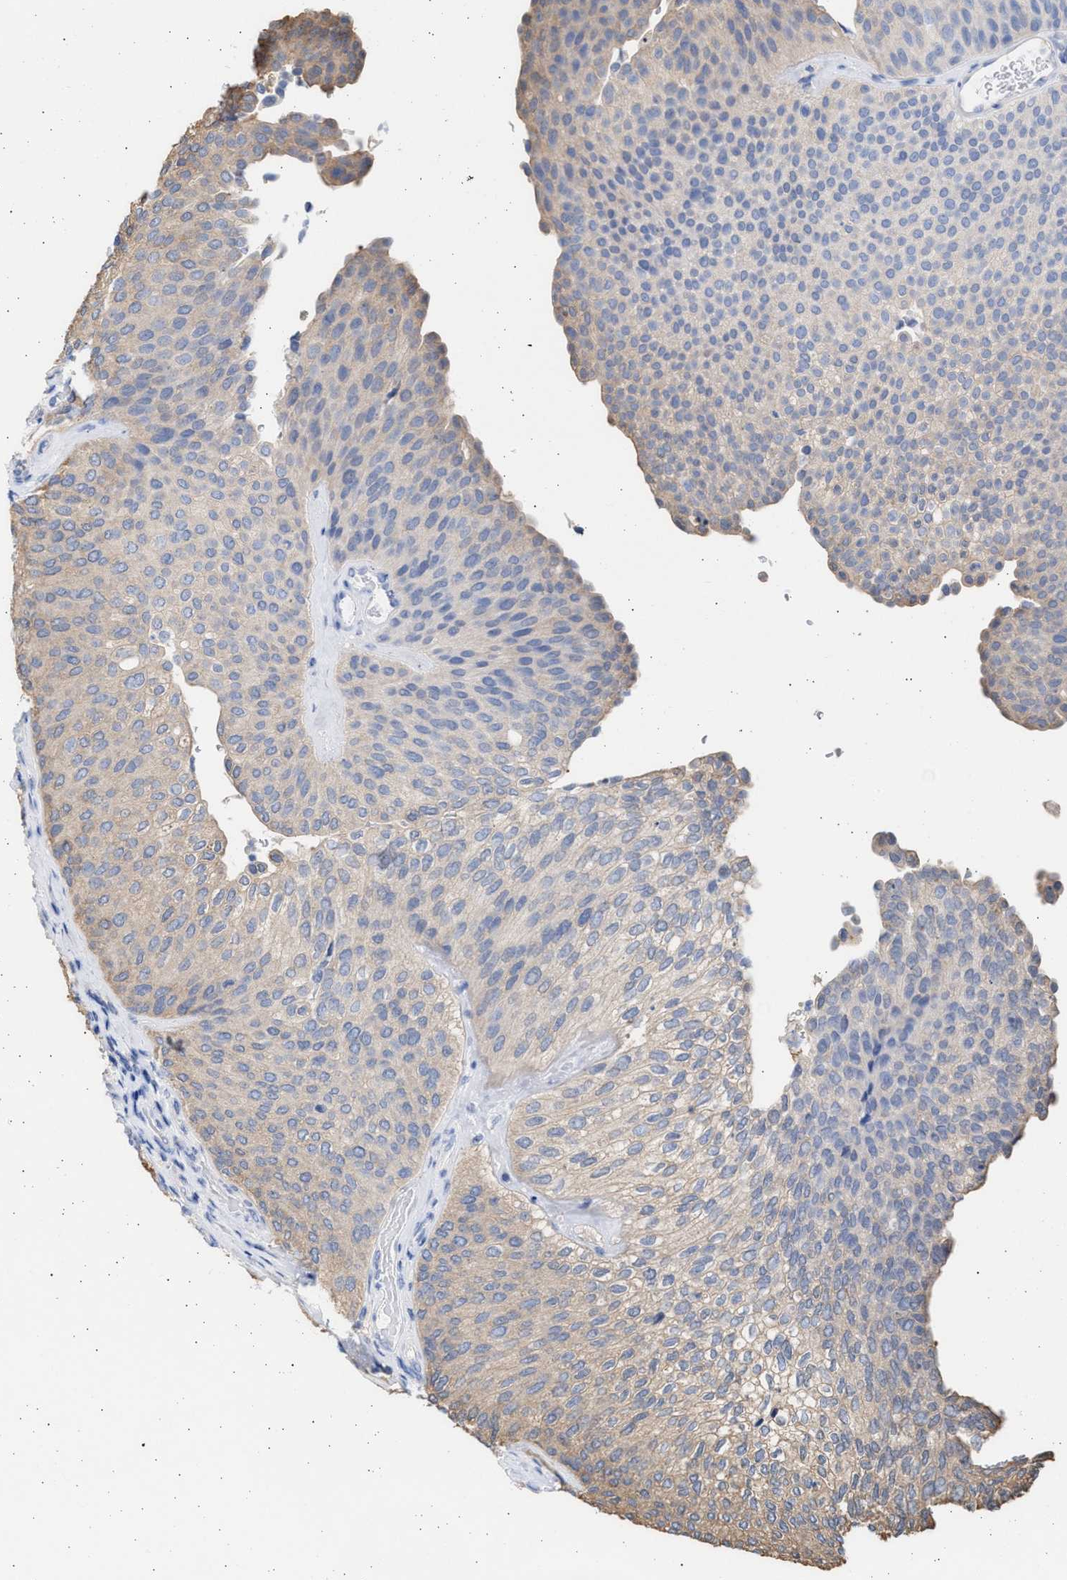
{"staining": {"intensity": "weak", "quantity": "25%-75%", "location": "cytoplasmic/membranous"}, "tissue": "urothelial cancer", "cell_type": "Tumor cells", "image_type": "cancer", "snomed": [{"axis": "morphology", "description": "Urothelial carcinoma, Low grade"}, {"axis": "topography", "description": "Urinary bladder"}], "caption": "This is an image of immunohistochemistry (IHC) staining of urothelial cancer, which shows weak staining in the cytoplasmic/membranous of tumor cells.", "gene": "ALDOC", "patient": {"sex": "female", "age": 79}}